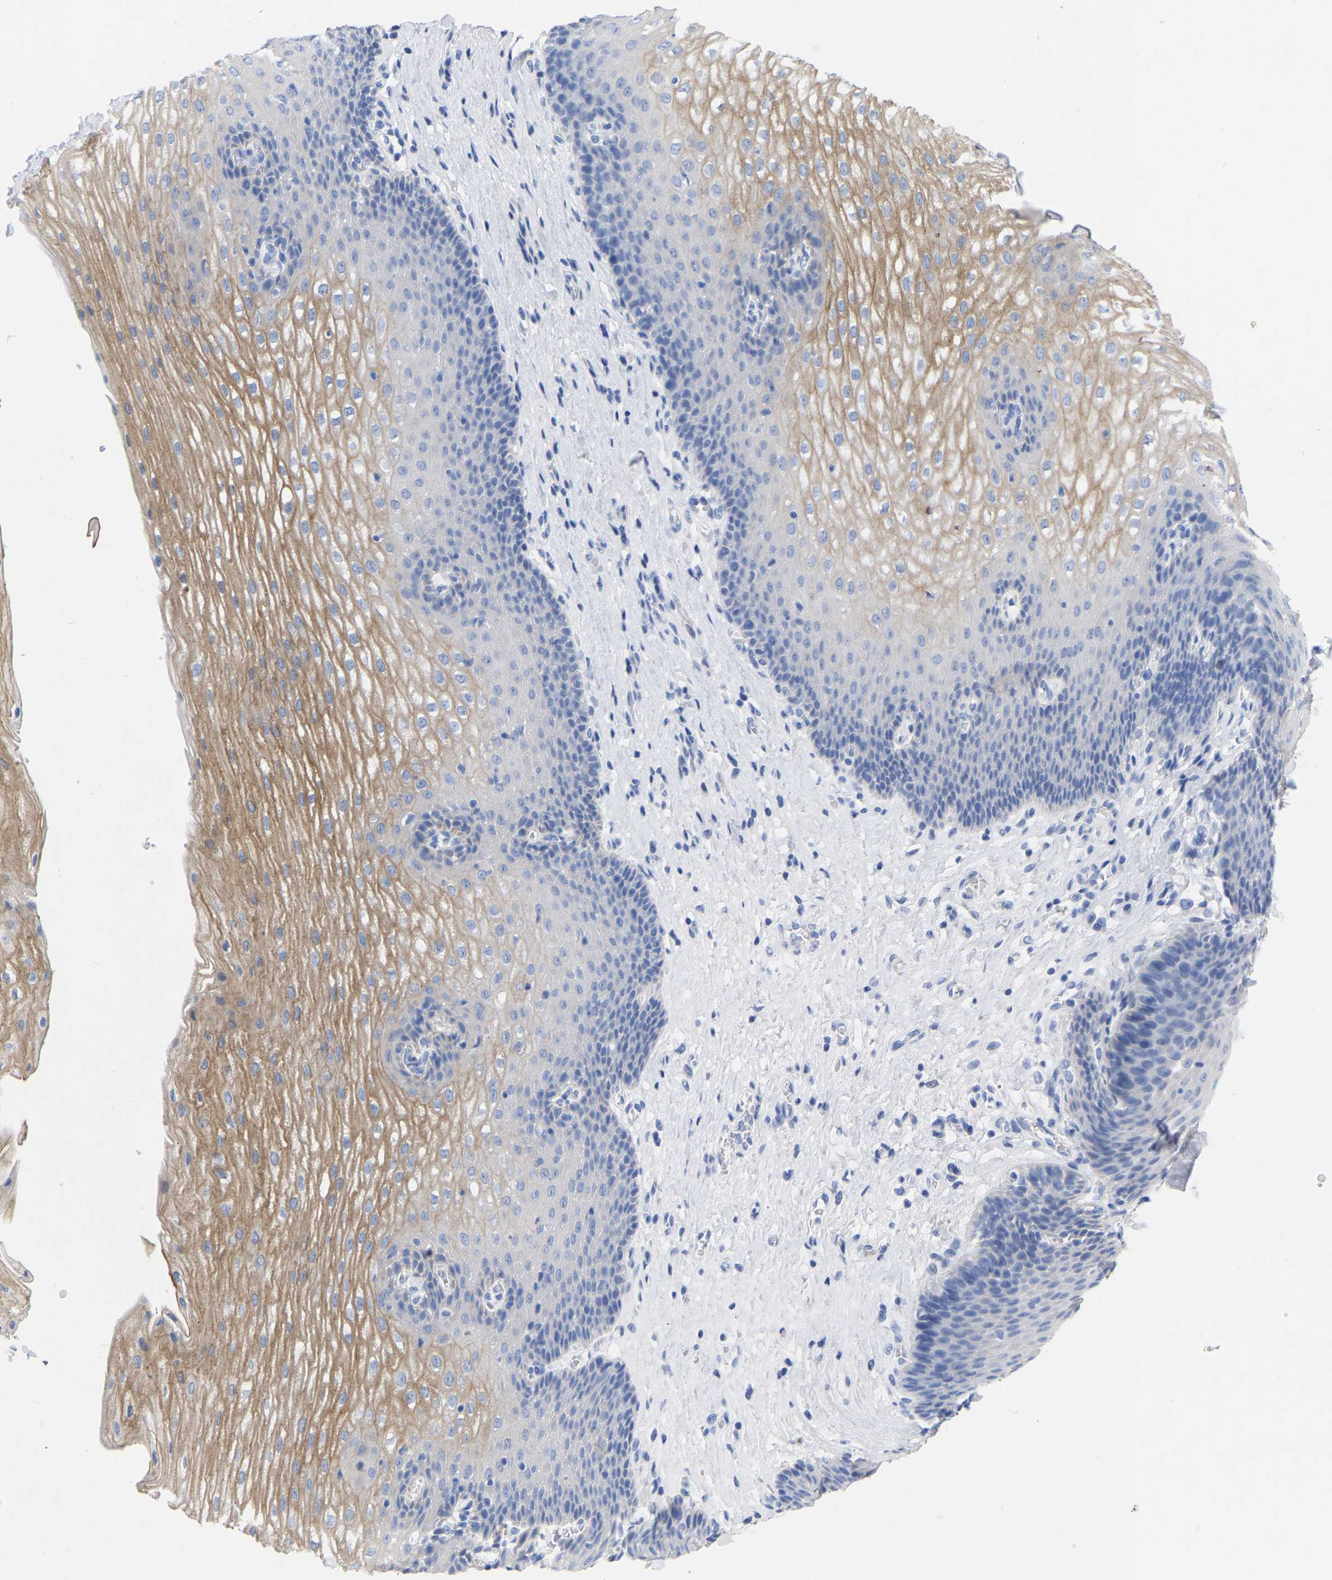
{"staining": {"intensity": "moderate", "quantity": "25%-75%", "location": "cytoplasmic/membranous"}, "tissue": "esophagus", "cell_type": "Squamous epithelial cells", "image_type": "normal", "snomed": [{"axis": "morphology", "description": "Normal tissue, NOS"}, {"axis": "topography", "description": "Esophagus"}], "caption": "The immunohistochemical stain shows moderate cytoplasmic/membranous positivity in squamous epithelial cells of unremarkable esophagus. Nuclei are stained in blue.", "gene": "ZNF629", "patient": {"sex": "male", "age": 48}}